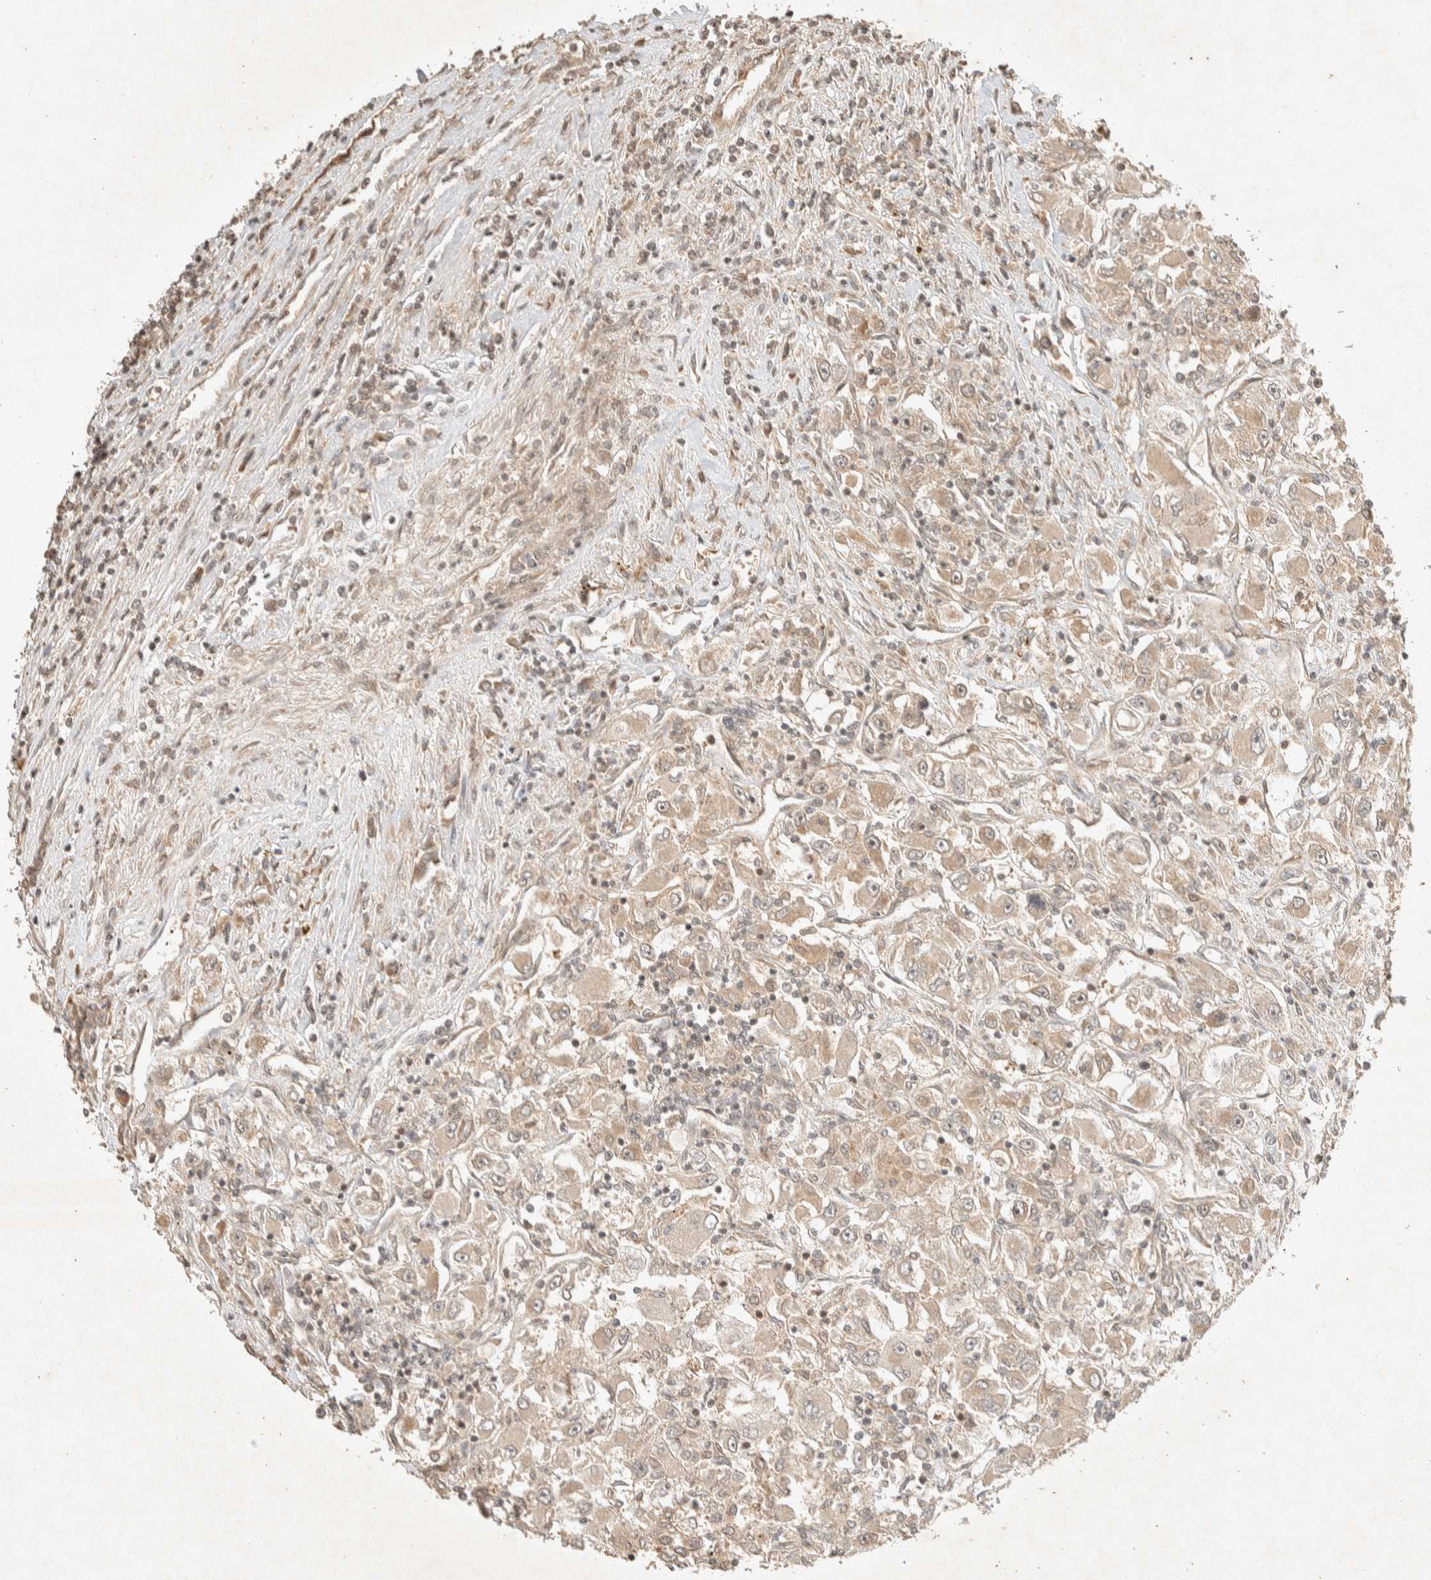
{"staining": {"intensity": "weak", "quantity": ">75%", "location": "cytoplasmic/membranous"}, "tissue": "renal cancer", "cell_type": "Tumor cells", "image_type": "cancer", "snomed": [{"axis": "morphology", "description": "Adenocarcinoma, NOS"}, {"axis": "topography", "description": "Kidney"}], "caption": "Tumor cells display weak cytoplasmic/membranous expression in approximately >75% of cells in renal cancer (adenocarcinoma).", "gene": "THRA", "patient": {"sex": "female", "age": 52}}